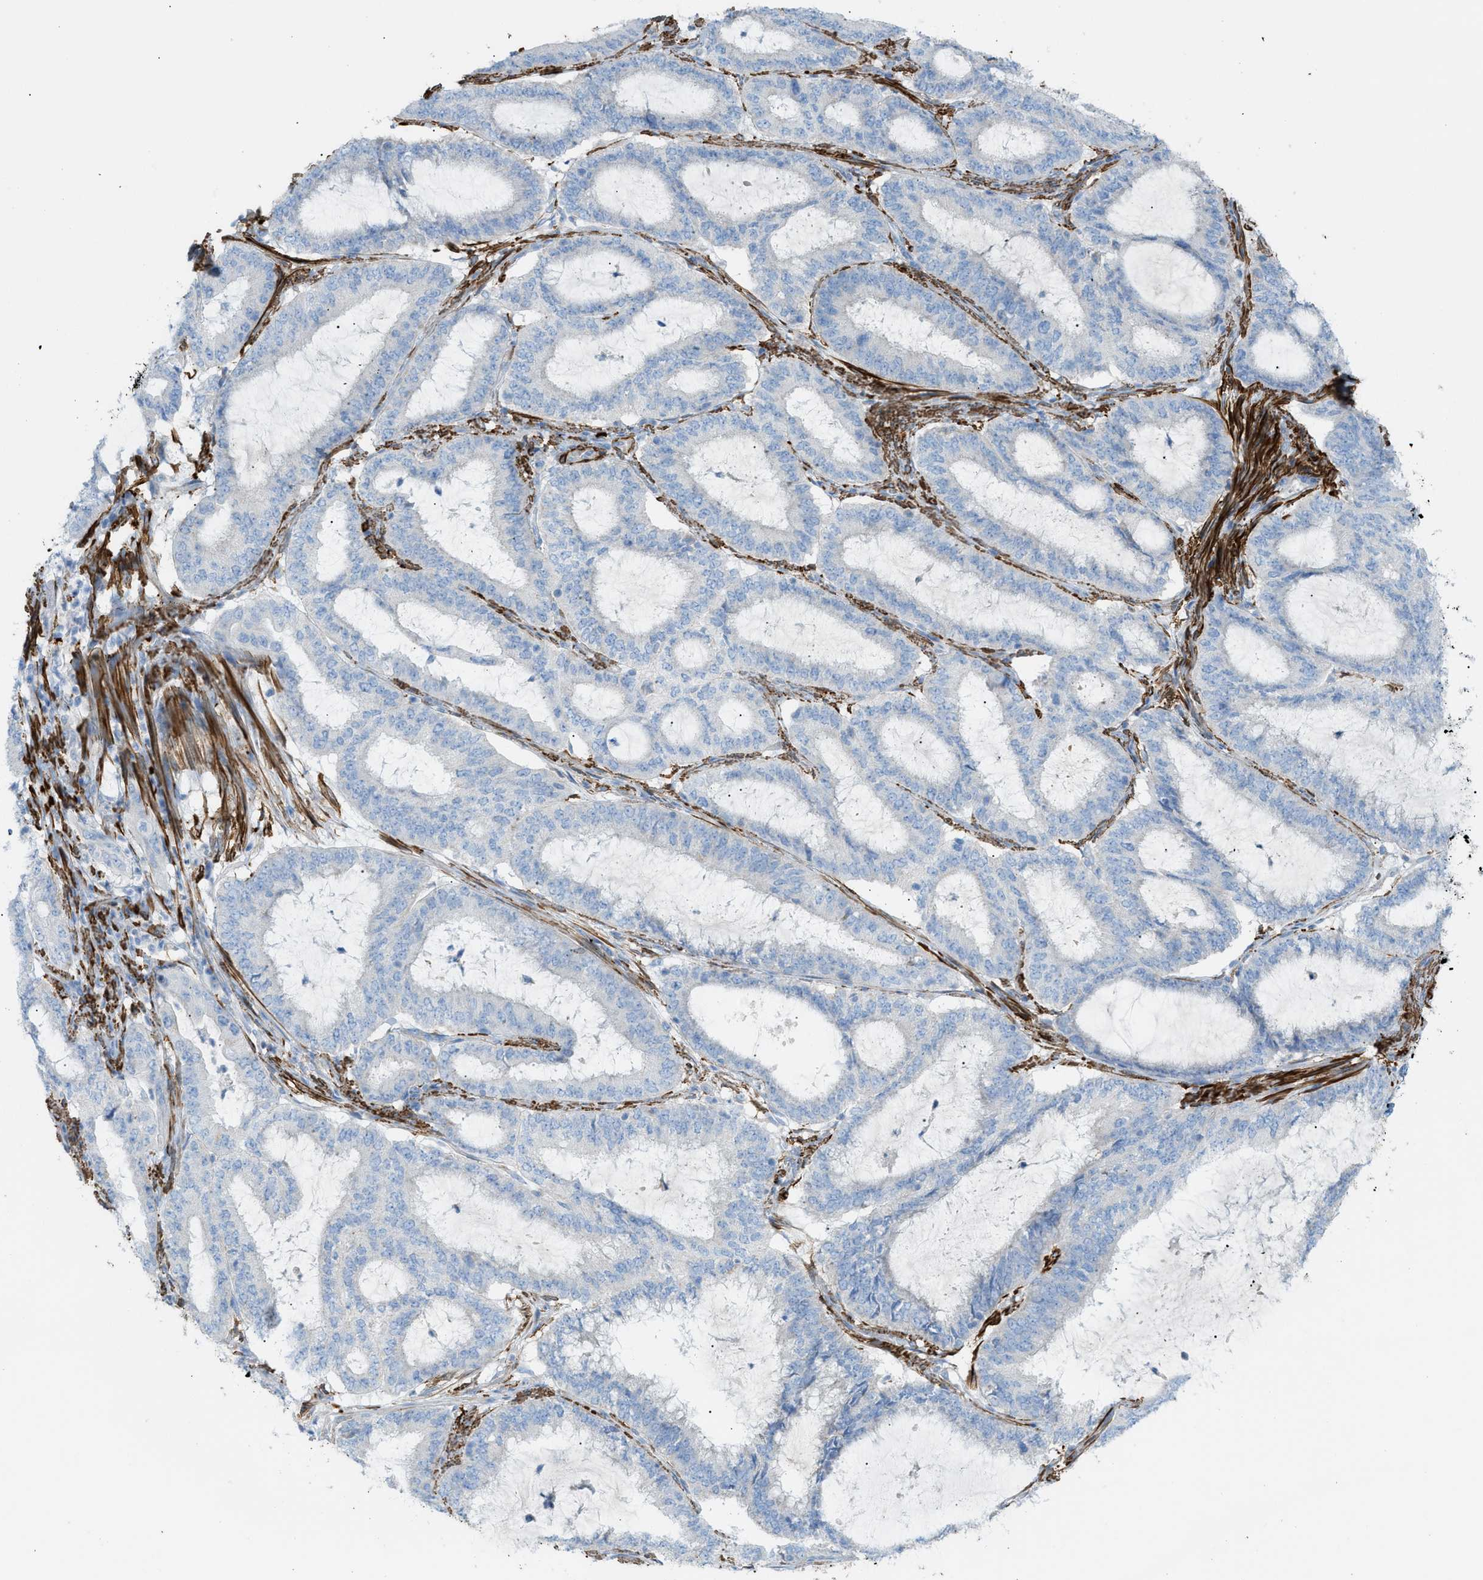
{"staining": {"intensity": "negative", "quantity": "none", "location": "none"}, "tissue": "endometrial cancer", "cell_type": "Tumor cells", "image_type": "cancer", "snomed": [{"axis": "morphology", "description": "Adenocarcinoma, NOS"}, {"axis": "topography", "description": "Endometrium"}], "caption": "Adenocarcinoma (endometrial) stained for a protein using IHC exhibits no expression tumor cells.", "gene": "MYH11", "patient": {"sex": "female", "age": 70}}